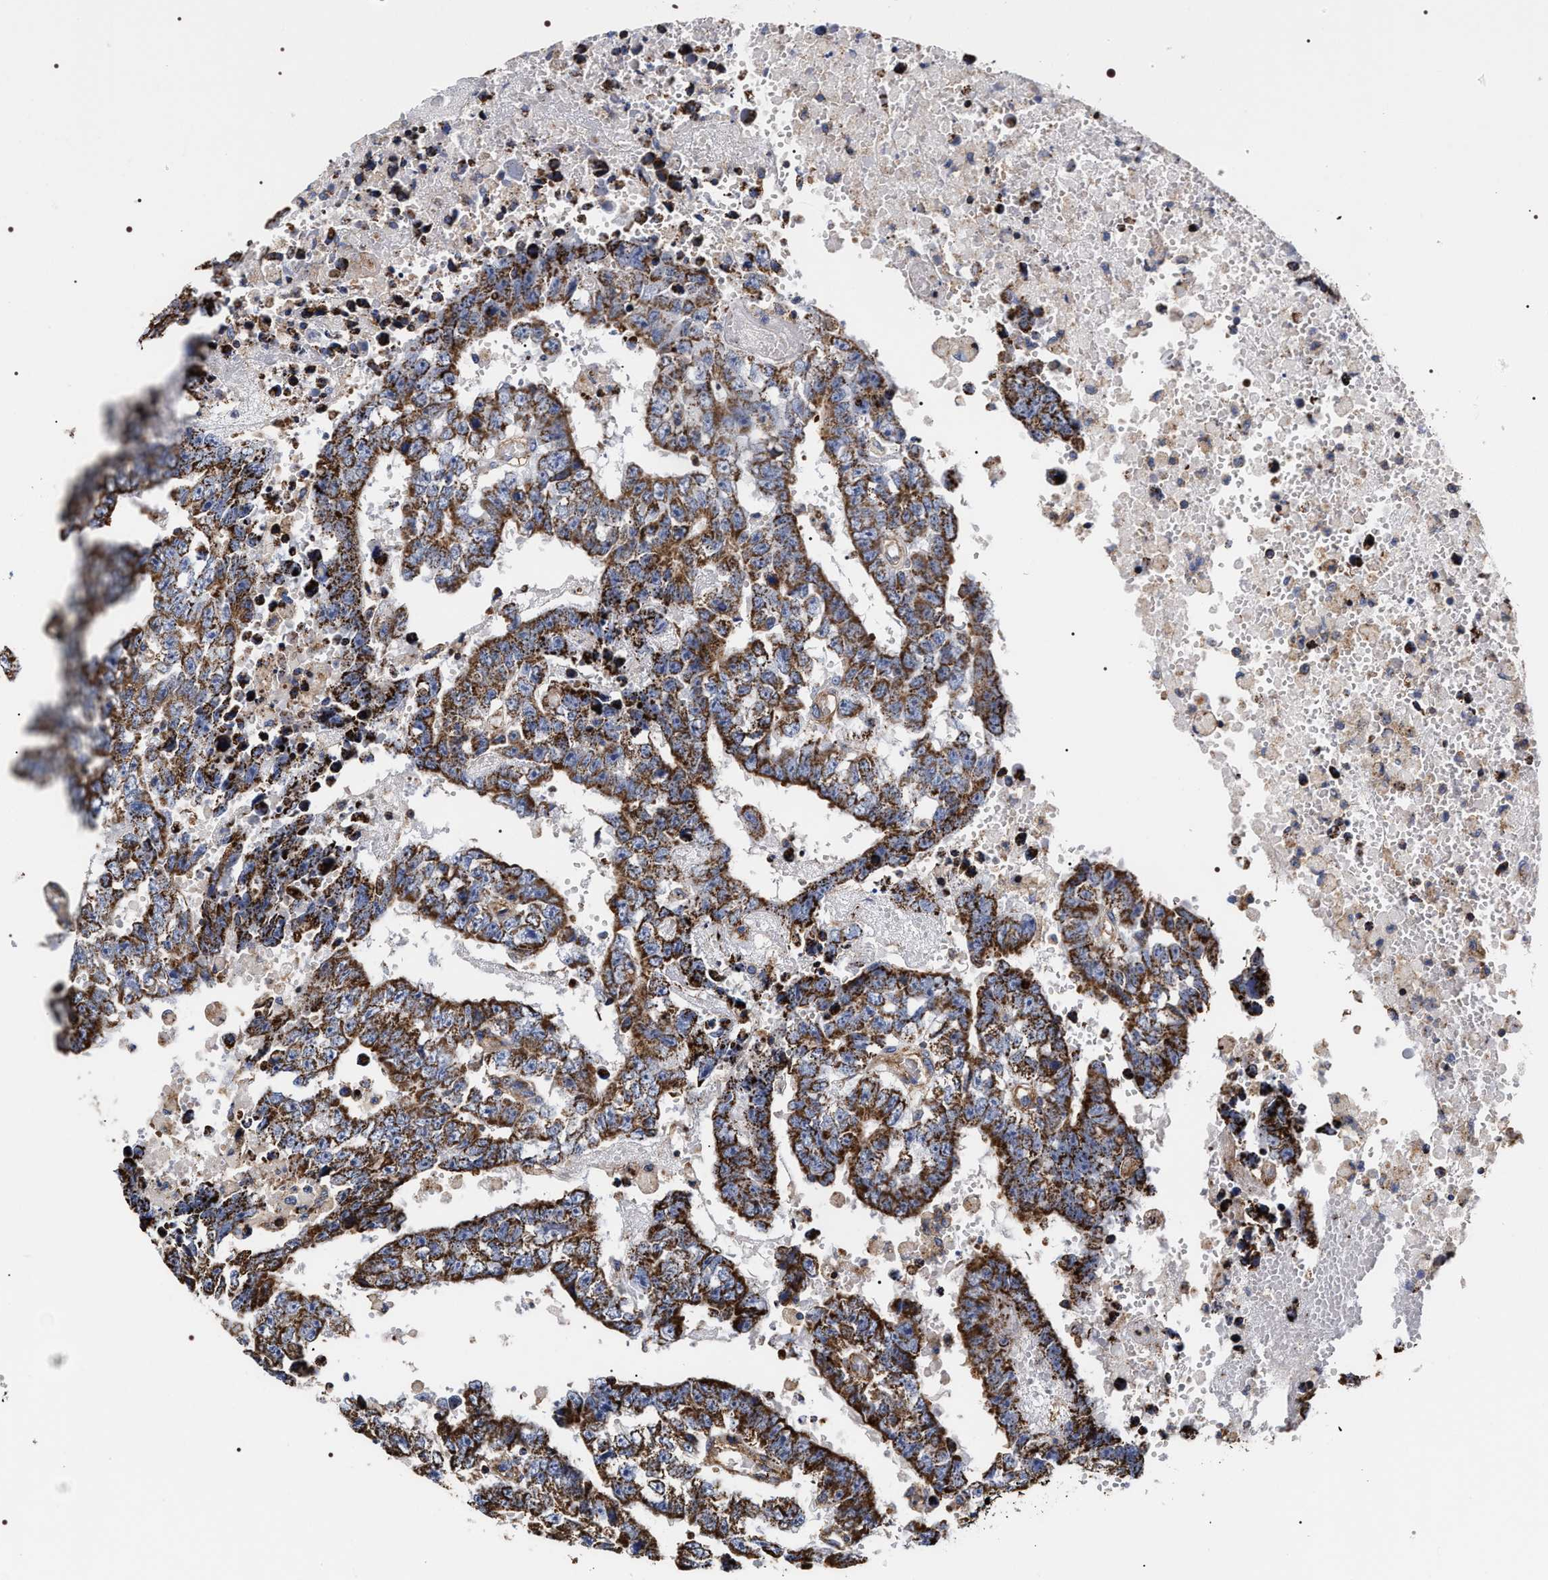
{"staining": {"intensity": "strong", "quantity": ">75%", "location": "cytoplasmic/membranous"}, "tissue": "testis cancer", "cell_type": "Tumor cells", "image_type": "cancer", "snomed": [{"axis": "morphology", "description": "Carcinoma, Embryonal, NOS"}, {"axis": "topography", "description": "Testis"}], "caption": "An immunohistochemistry (IHC) photomicrograph of tumor tissue is shown. Protein staining in brown shows strong cytoplasmic/membranous positivity in testis cancer (embryonal carcinoma) within tumor cells. (Stains: DAB in brown, nuclei in blue, Microscopy: brightfield microscopy at high magnification).", "gene": "COG5", "patient": {"sex": "male", "age": 25}}